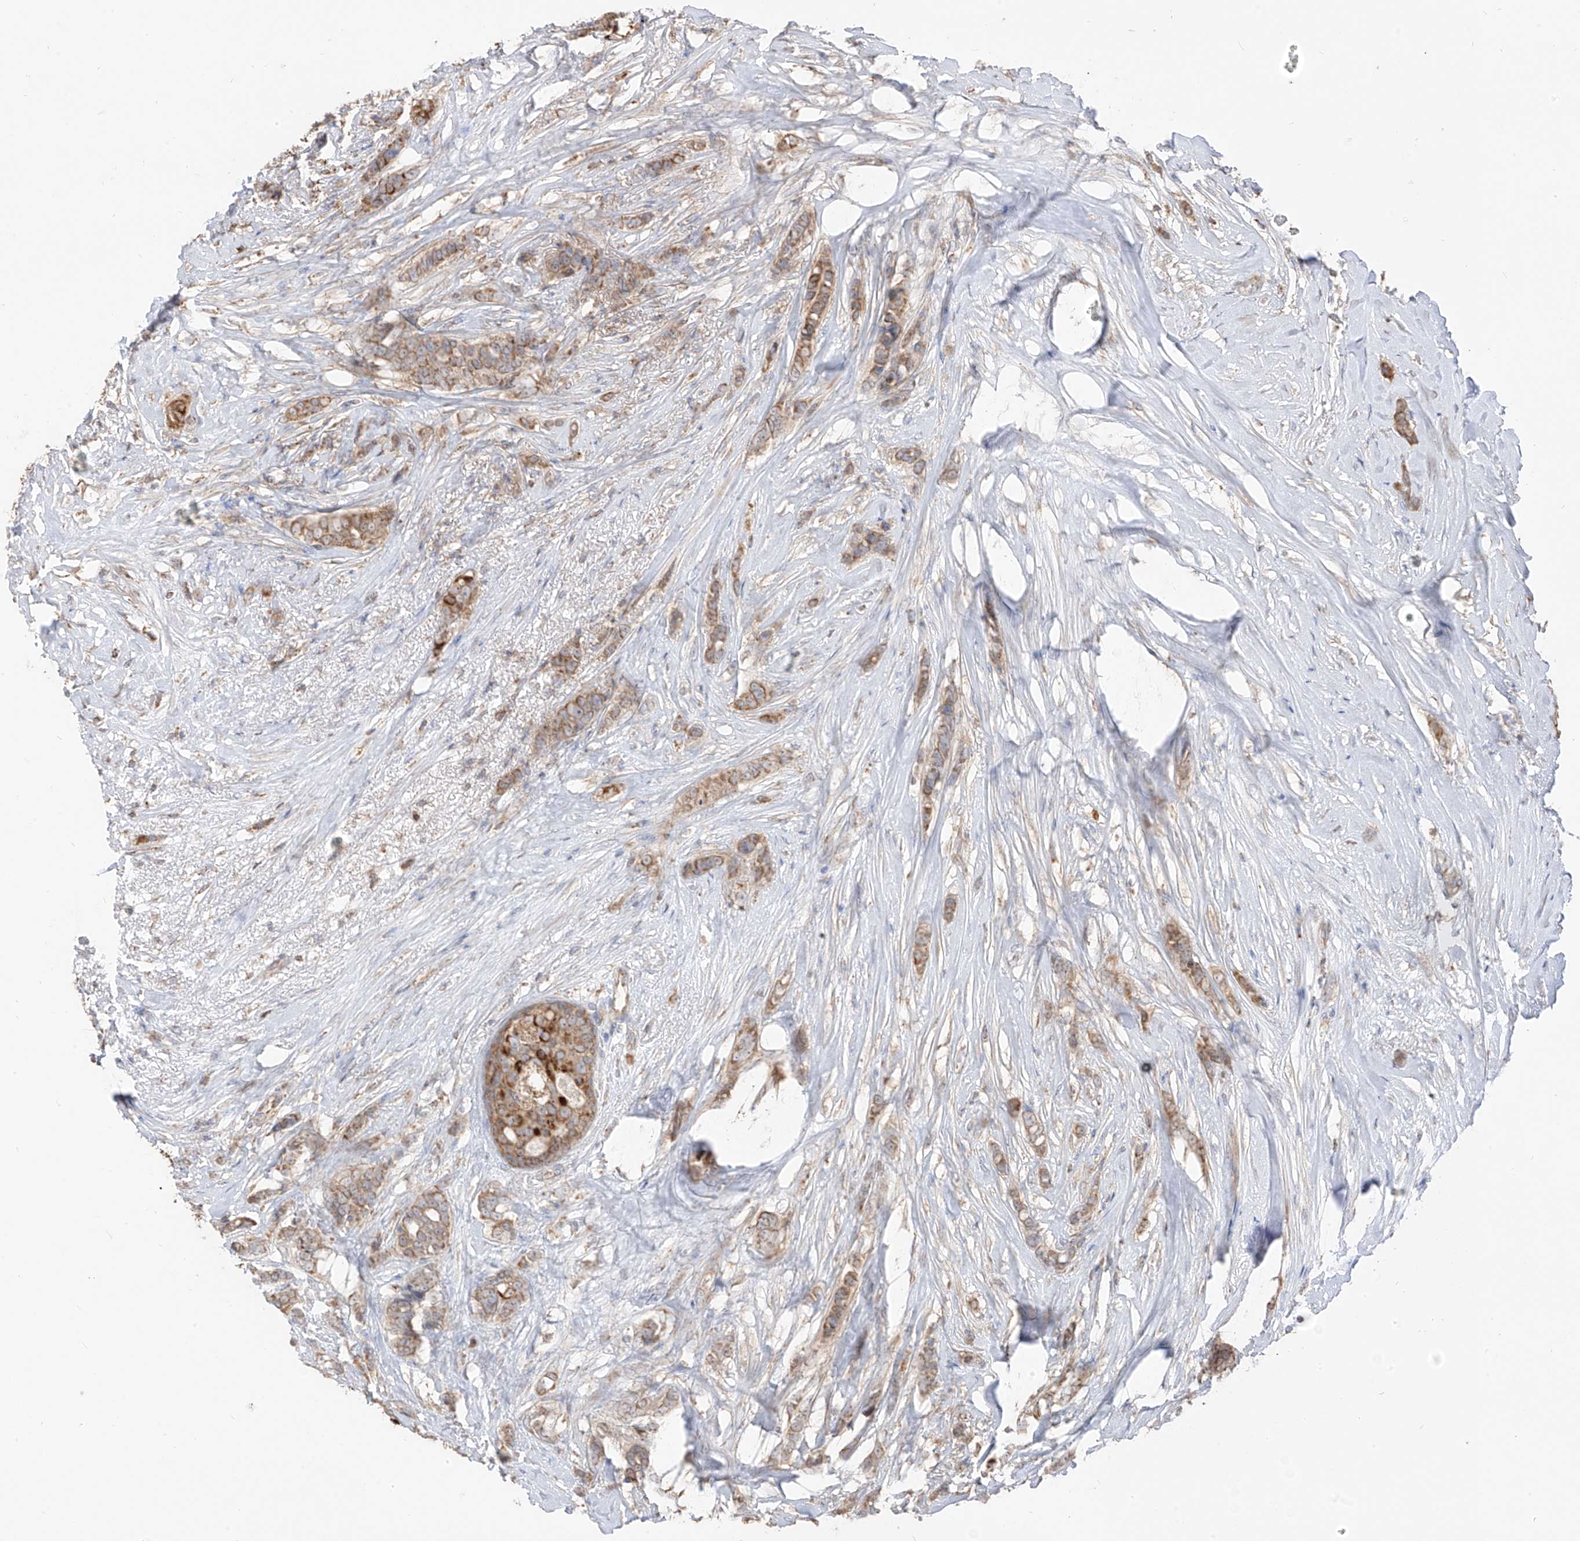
{"staining": {"intensity": "moderate", "quantity": ">75%", "location": "cytoplasmic/membranous"}, "tissue": "breast cancer", "cell_type": "Tumor cells", "image_type": "cancer", "snomed": [{"axis": "morphology", "description": "Lobular carcinoma"}, {"axis": "topography", "description": "Breast"}], "caption": "Tumor cells demonstrate medium levels of moderate cytoplasmic/membranous positivity in about >75% of cells in human lobular carcinoma (breast).", "gene": "ETHE1", "patient": {"sex": "female", "age": 51}}